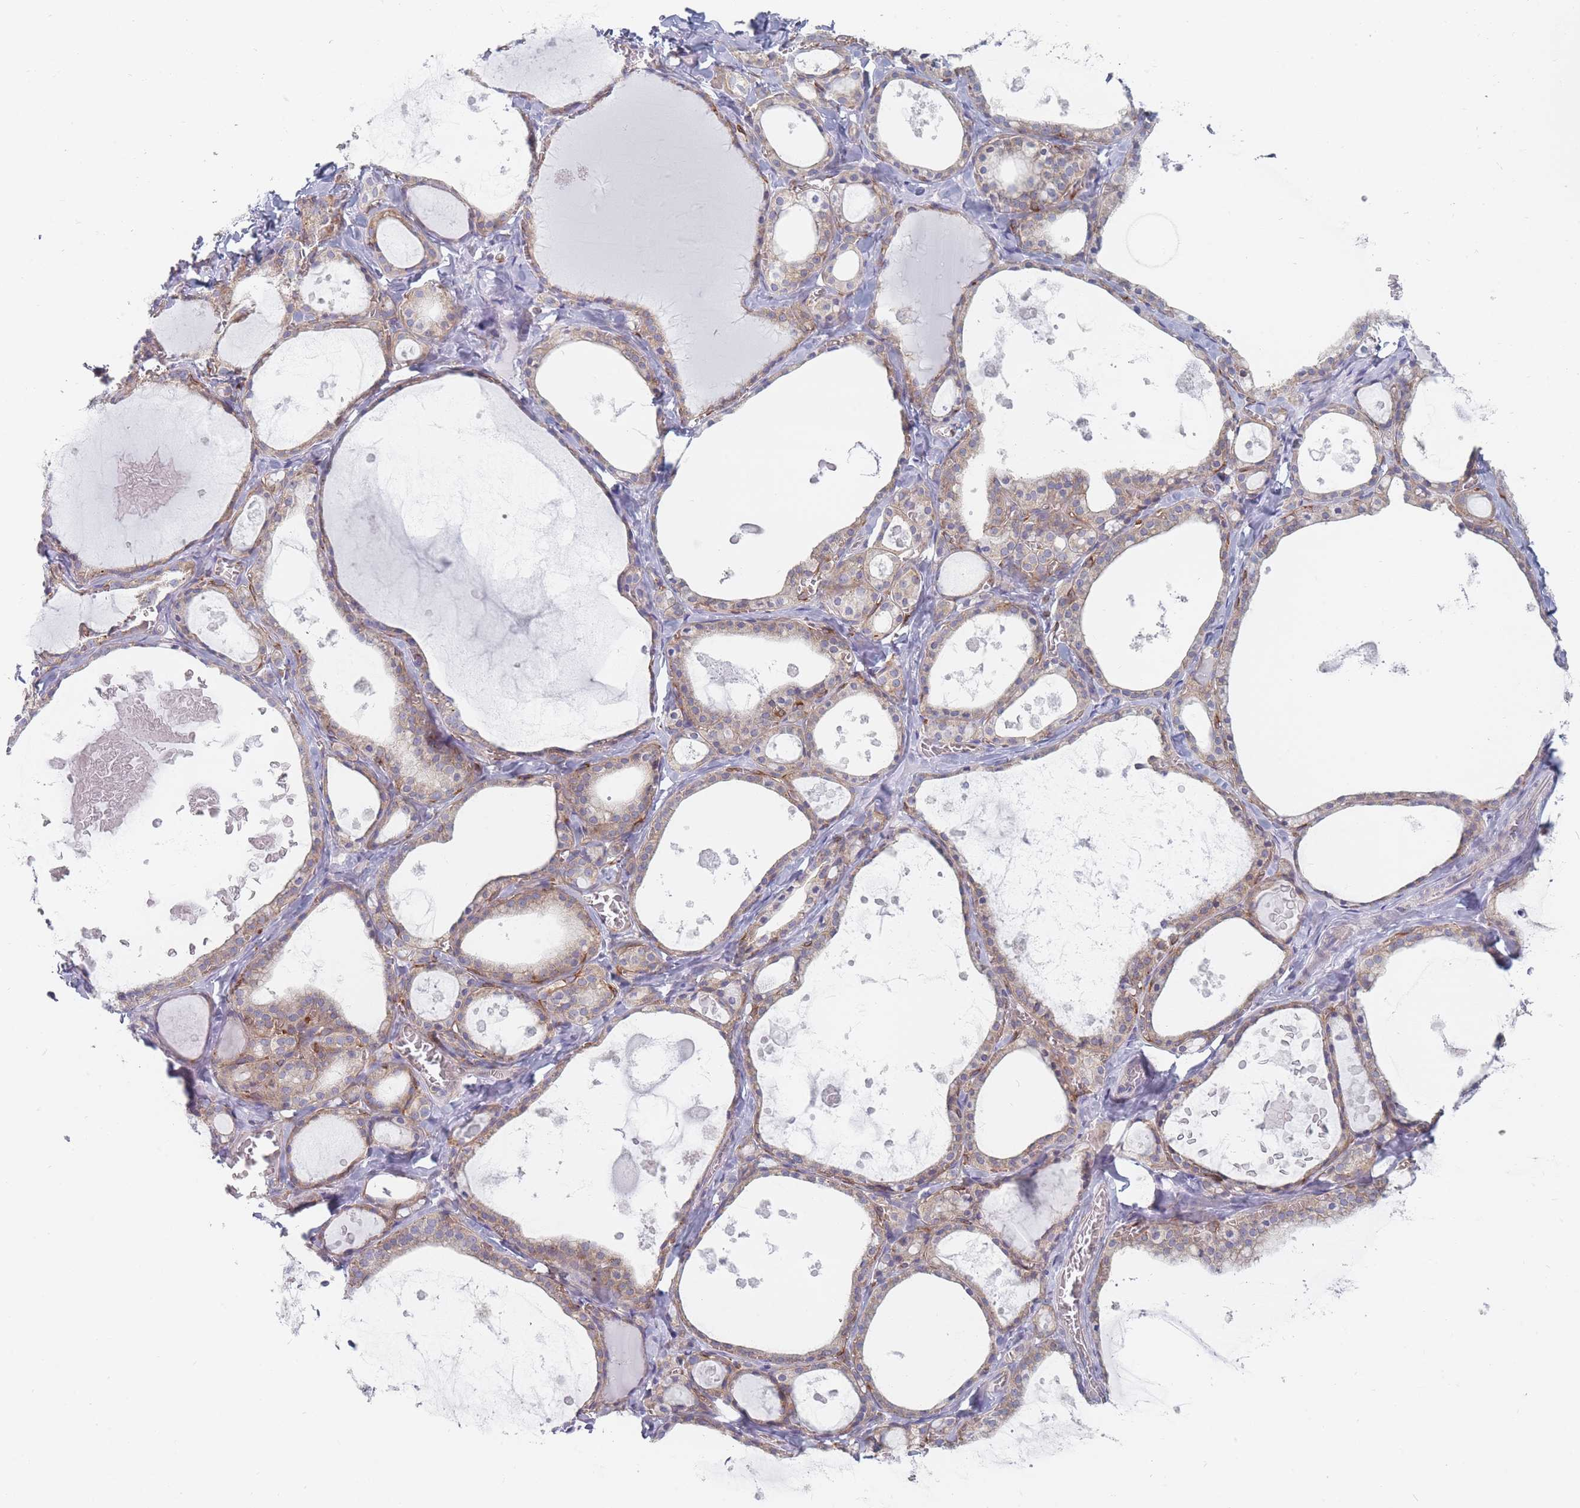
{"staining": {"intensity": "moderate", "quantity": ">75%", "location": "cytoplasmic/membranous"}, "tissue": "thyroid gland", "cell_type": "Glandular cells", "image_type": "normal", "snomed": [{"axis": "morphology", "description": "Normal tissue, NOS"}, {"axis": "topography", "description": "Thyroid gland"}], "caption": "This histopathology image shows immunohistochemistry (IHC) staining of normal human thyroid gland, with medium moderate cytoplasmic/membranous staining in about >75% of glandular cells.", "gene": "MAP1S", "patient": {"sex": "male", "age": 56}}